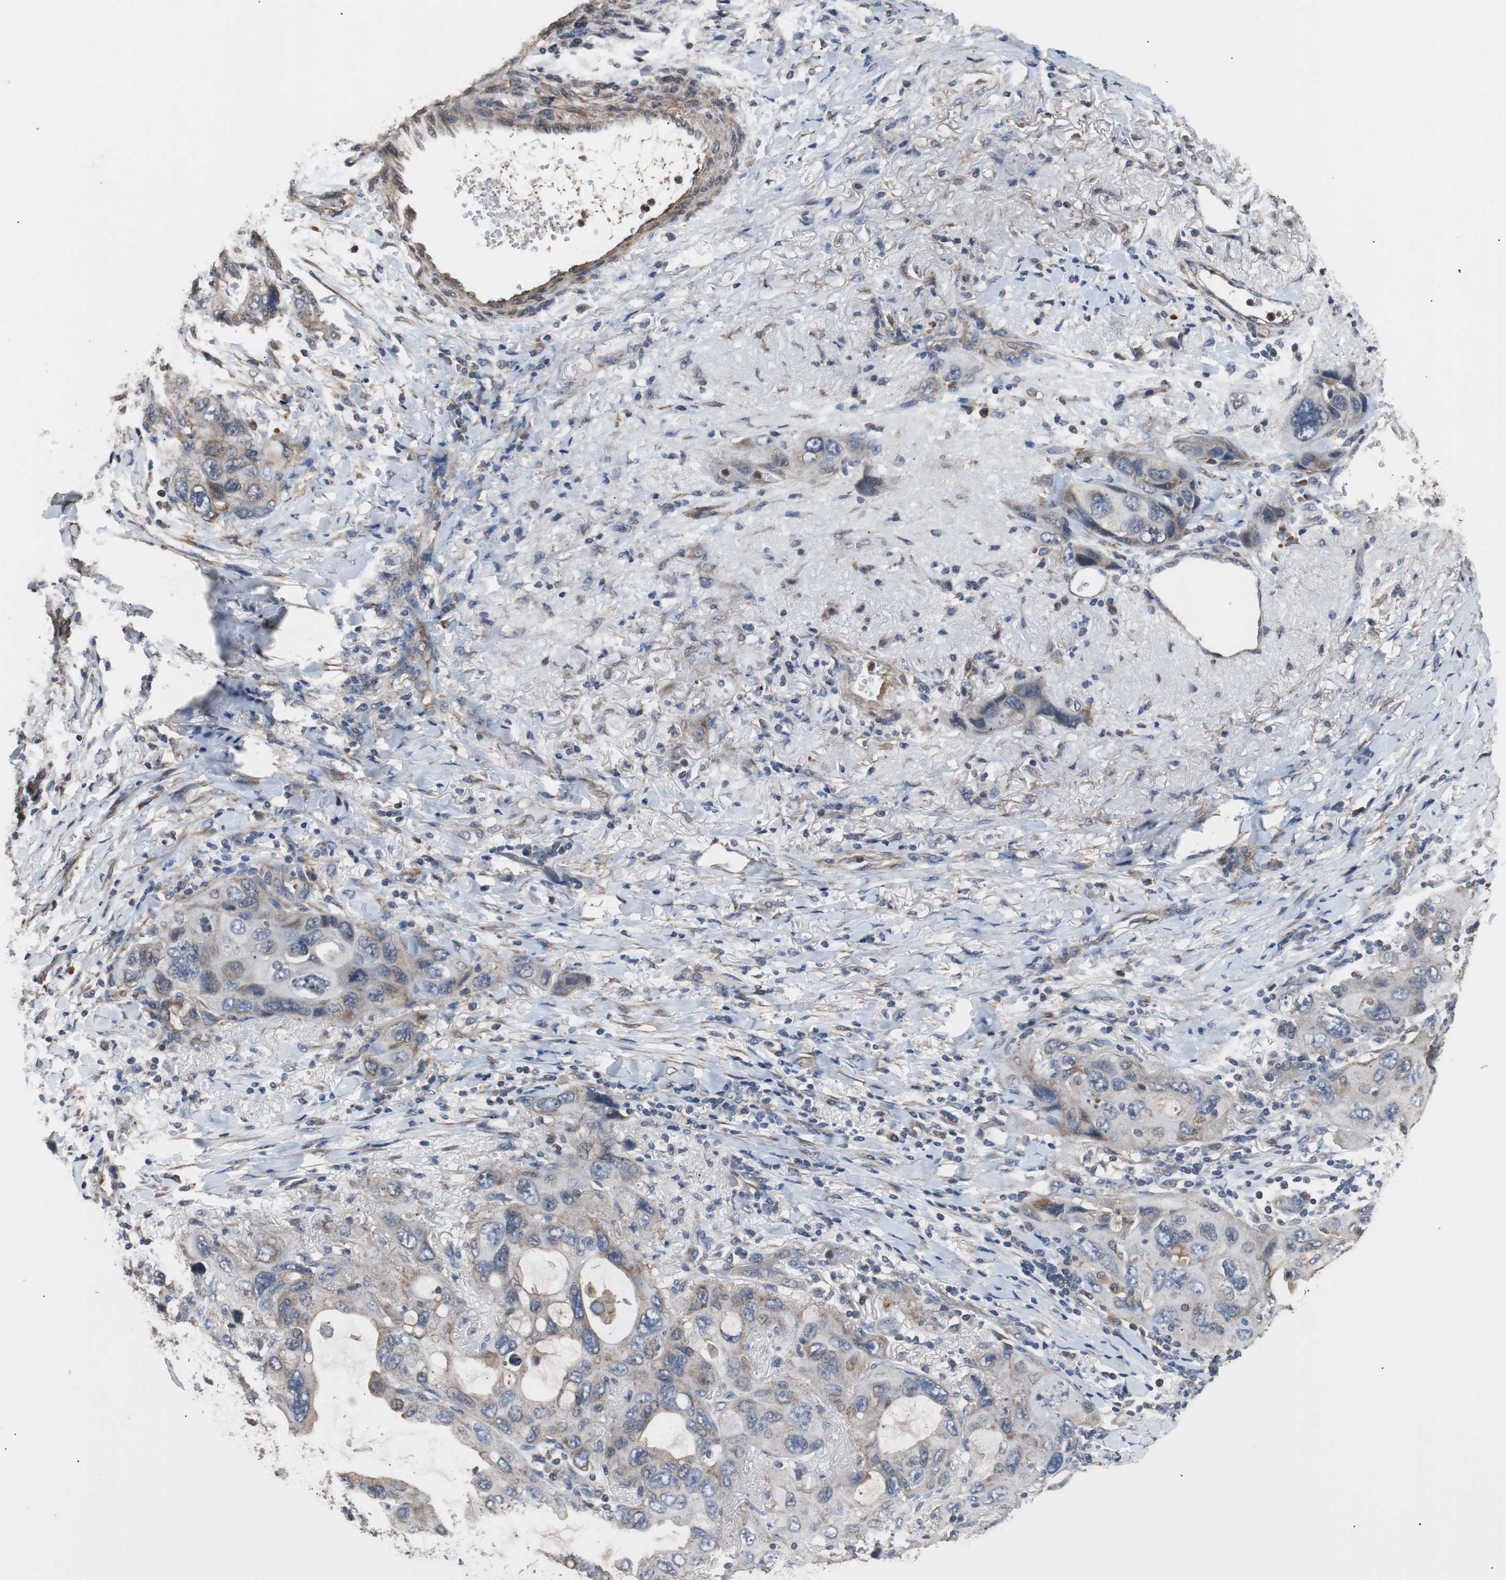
{"staining": {"intensity": "weak", "quantity": ">75%", "location": "cytoplasmic/membranous"}, "tissue": "lung cancer", "cell_type": "Tumor cells", "image_type": "cancer", "snomed": [{"axis": "morphology", "description": "Squamous cell carcinoma, NOS"}, {"axis": "topography", "description": "Lung"}], "caption": "Immunohistochemical staining of squamous cell carcinoma (lung) shows low levels of weak cytoplasmic/membranous positivity in about >75% of tumor cells.", "gene": "PITRM1", "patient": {"sex": "female", "age": 73}}